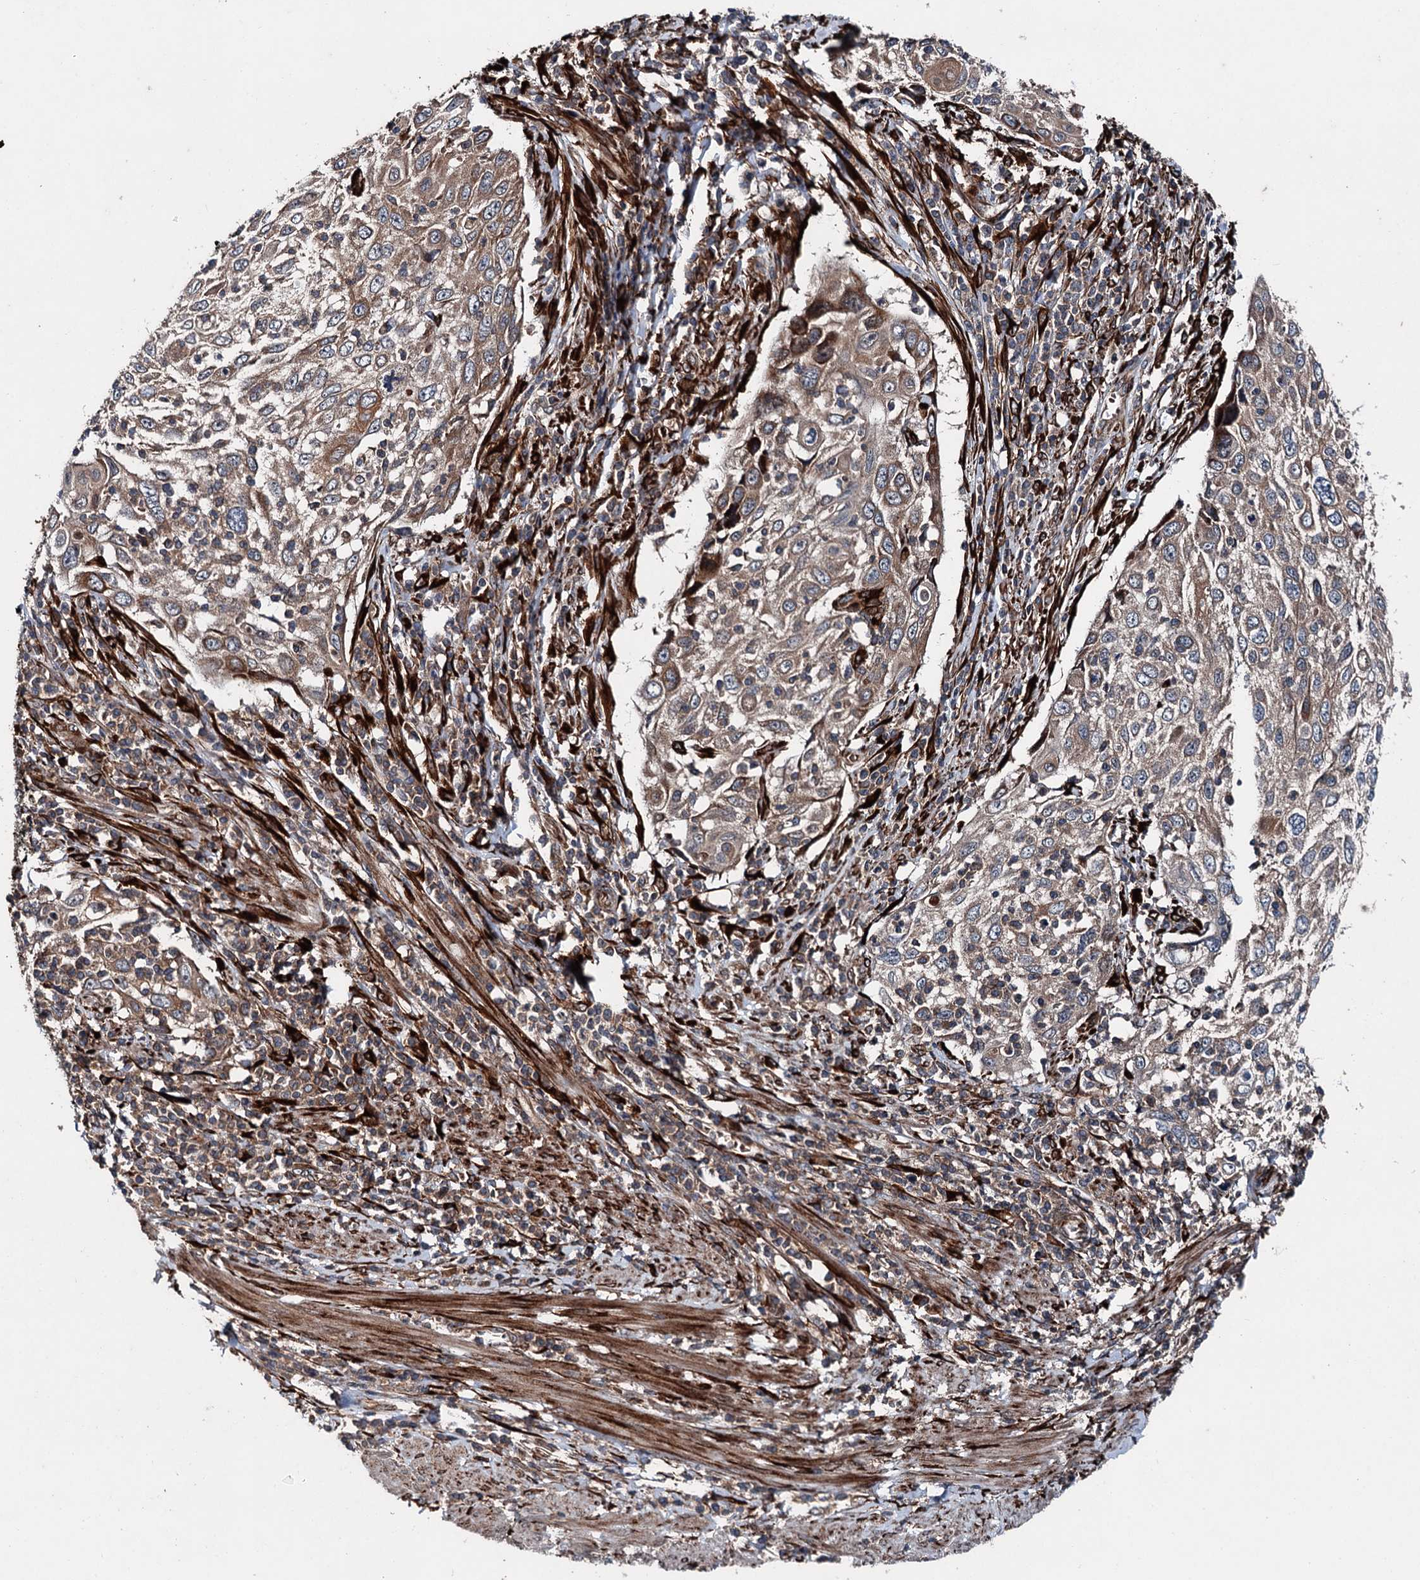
{"staining": {"intensity": "moderate", "quantity": "25%-75%", "location": "cytoplasmic/membranous"}, "tissue": "cervical cancer", "cell_type": "Tumor cells", "image_type": "cancer", "snomed": [{"axis": "morphology", "description": "Squamous cell carcinoma, NOS"}, {"axis": "topography", "description": "Cervix"}], "caption": "Protein analysis of cervical squamous cell carcinoma tissue demonstrates moderate cytoplasmic/membranous expression in about 25%-75% of tumor cells. (Brightfield microscopy of DAB IHC at high magnification).", "gene": "DDIAS", "patient": {"sex": "female", "age": 70}}